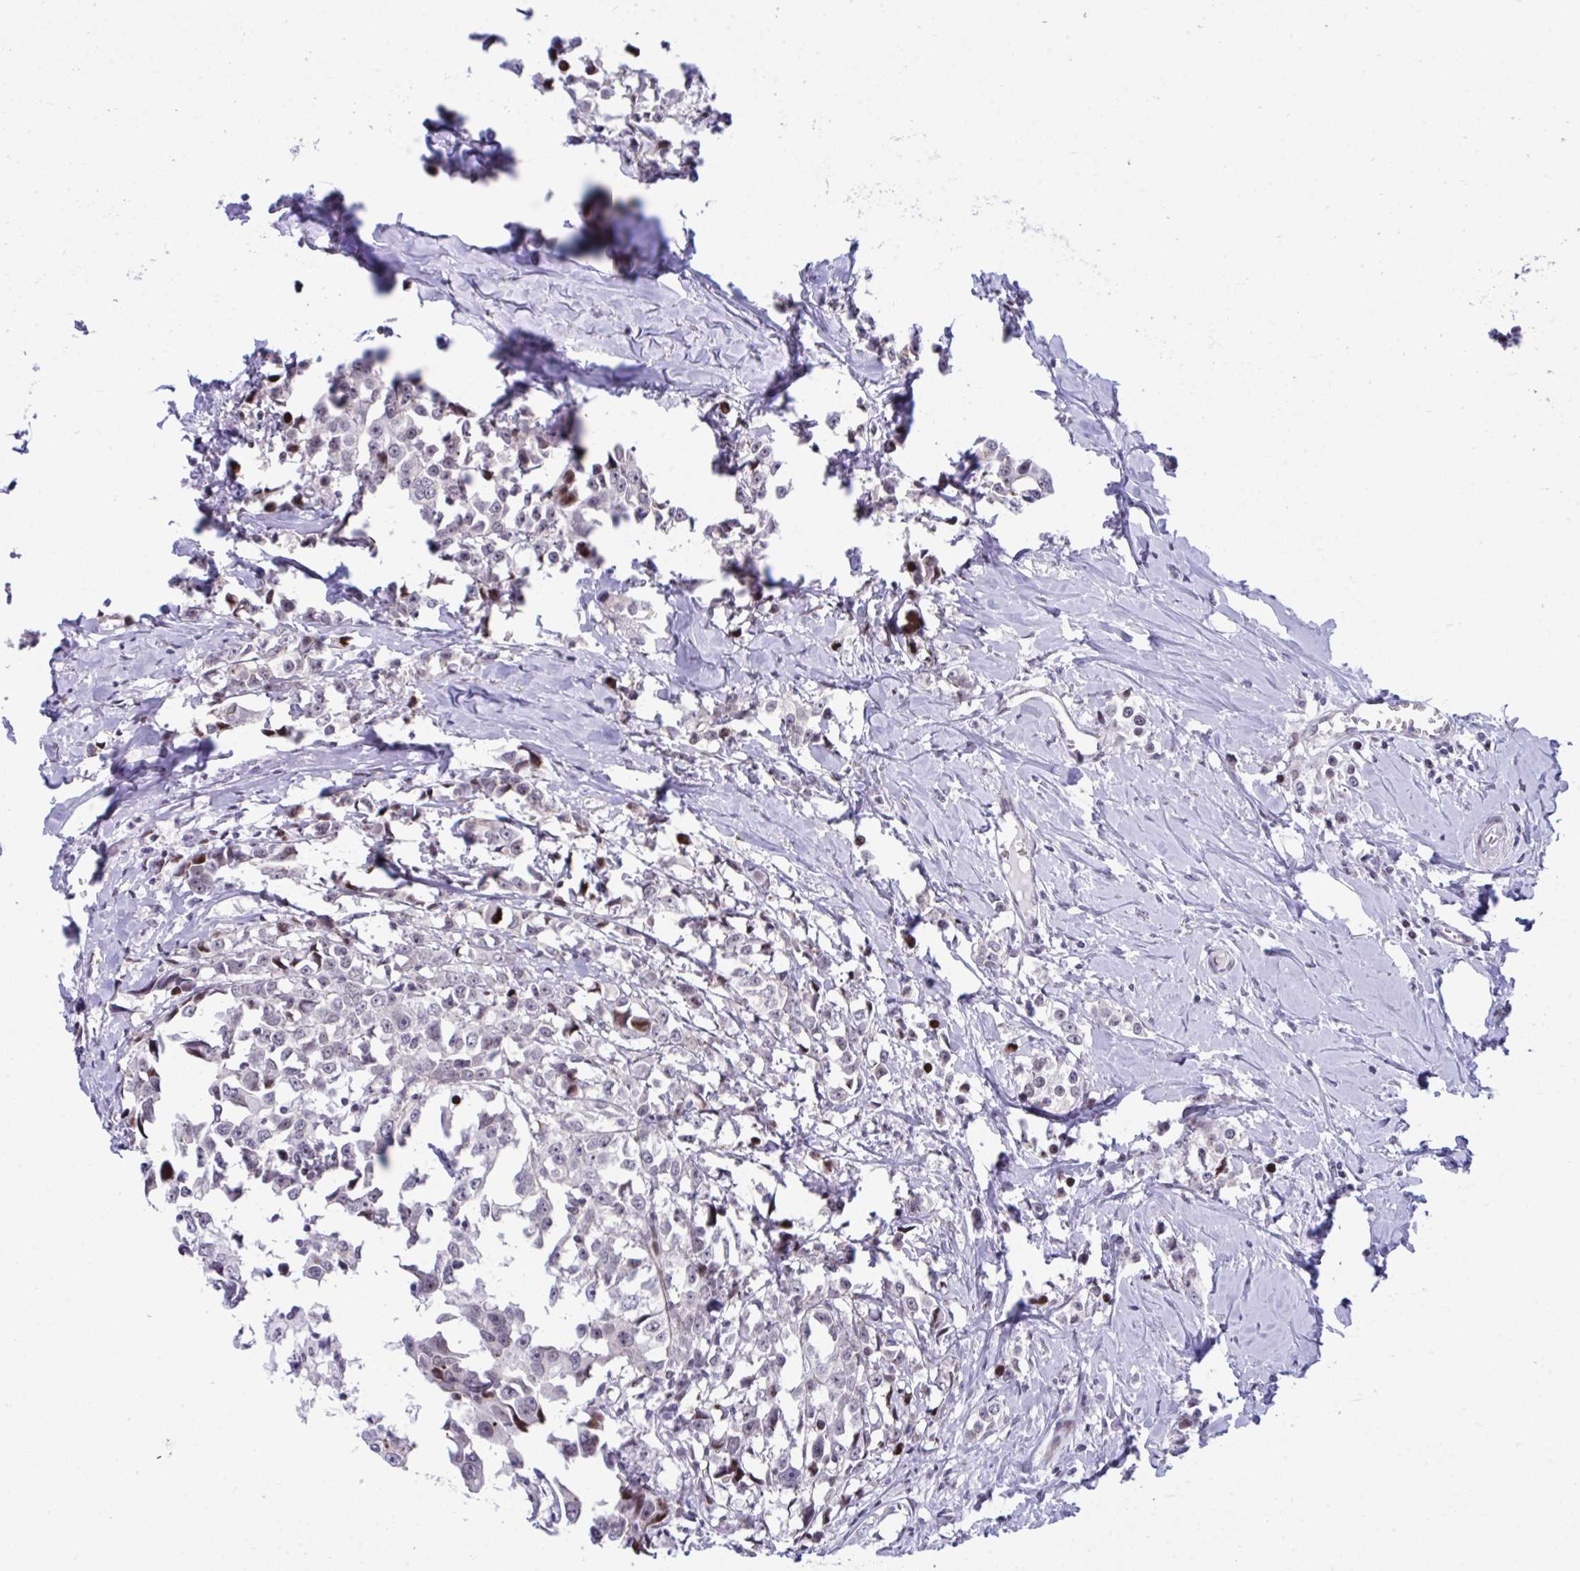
{"staining": {"intensity": "negative", "quantity": "none", "location": "none"}, "tissue": "breast cancer", "cell_type": "Tumor cells", "image_type": "cancer", "snomed": [{"axis": "morphology", "description": "Duct carcinoma"}, {"axis": "topography", "description": "Breast"}], "caption": "High power microscopy micrograph of an IHC micrograph of breast cancer, revealing no significant expression in tumor cells. (DAB immunohistochemistry (IHC) with hematoxylin counter stain).", "gene": "ZFHX3", "patient": {"sex": "female", "age": 80}}